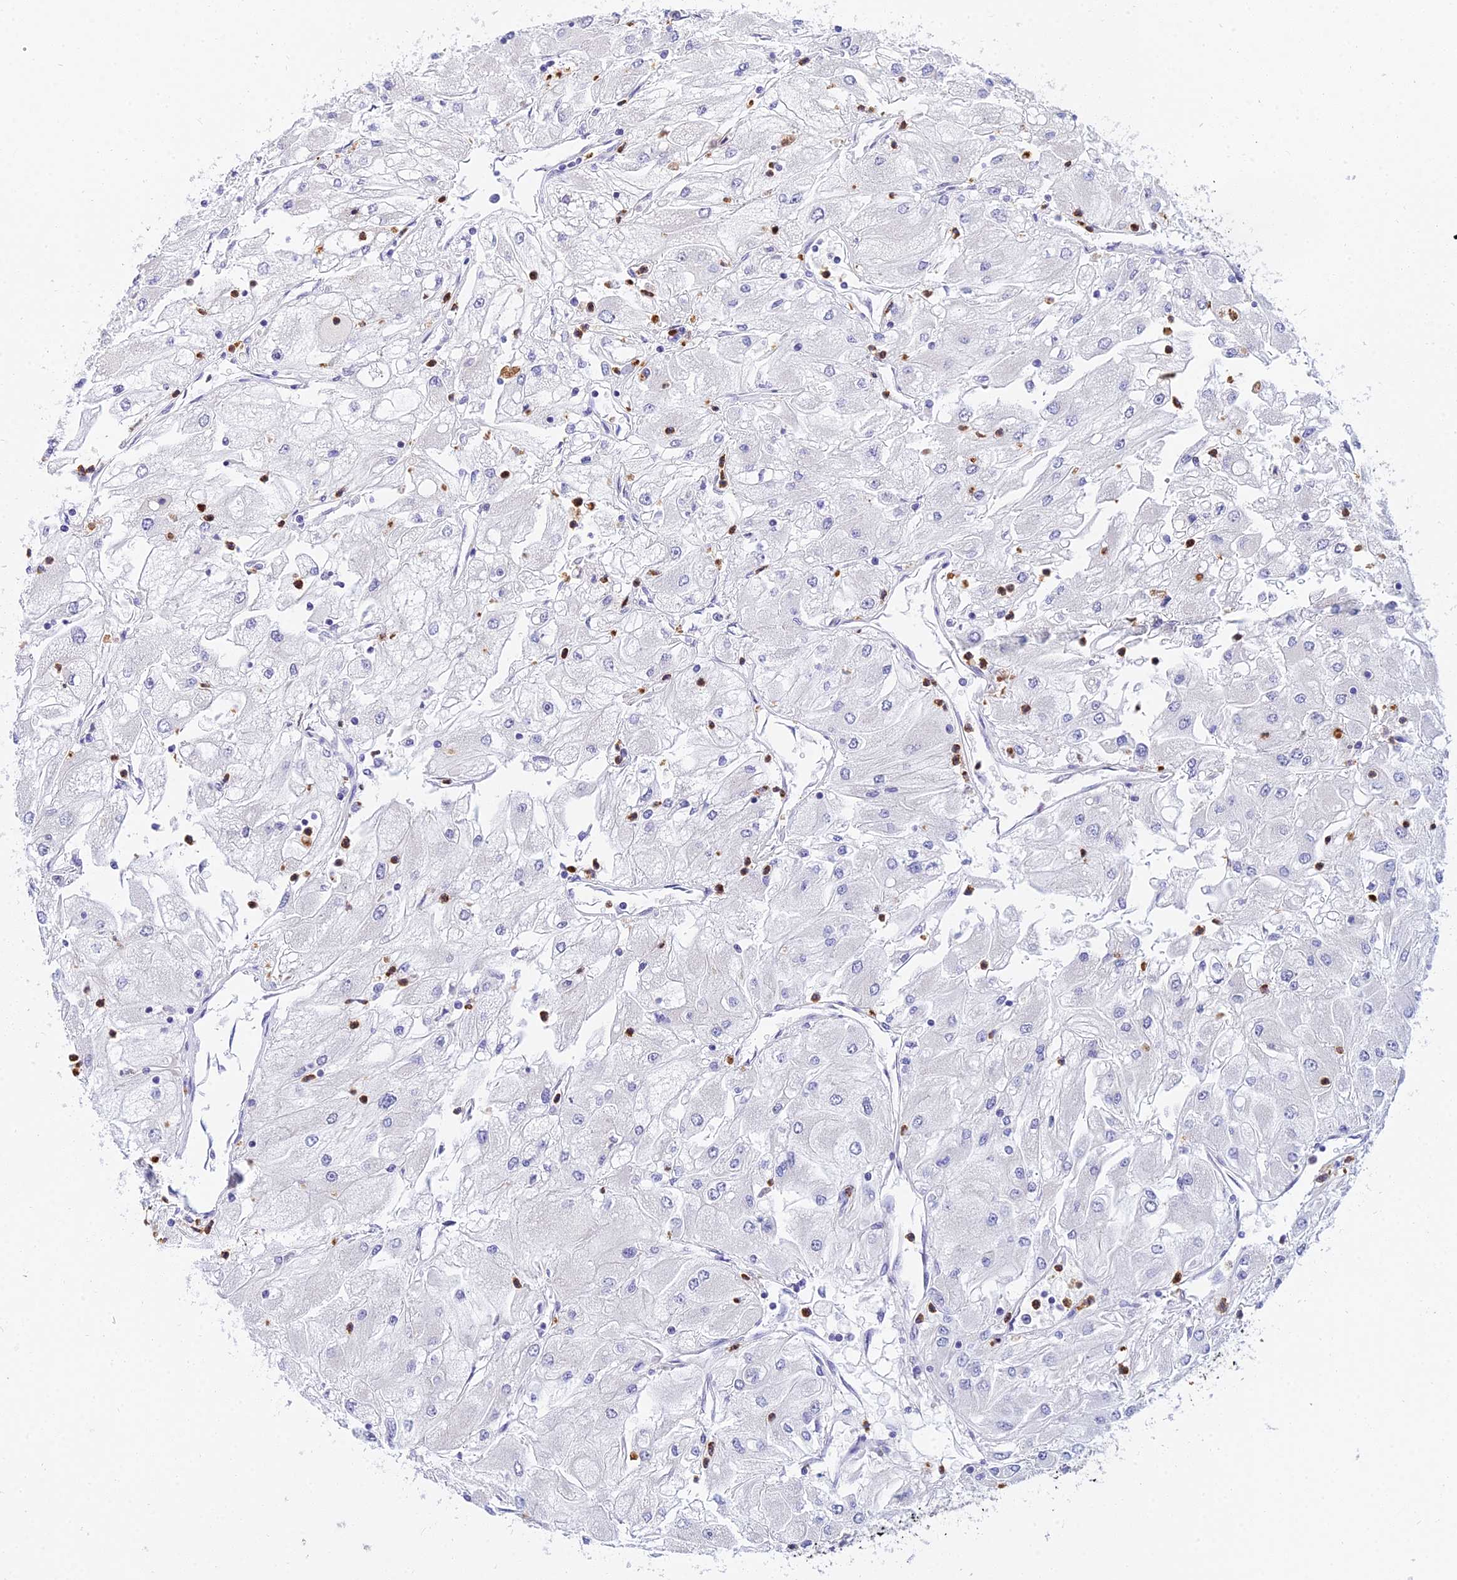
{"staining": {"intensity": "negative", "quantity": "none", "location": "none"}, "tissue": "renal cancer", "cell_type": "Tumor cells", "image_type": "cancer", "snomed": [{"axis": "morphology", "description": "Adenocarcinoma, NOS"}, {"axis": "topography", "description": "Kidney"}], "caption": "High magnification brightfield microscopy of renal cancer (adenocarcinoma) stained with DAB (brown) and counterstained with hematoxylin (blue): tumor cells show no significant staining.", "gene": "VWC2L", "patient": {"sex": "male", "age": 80}}